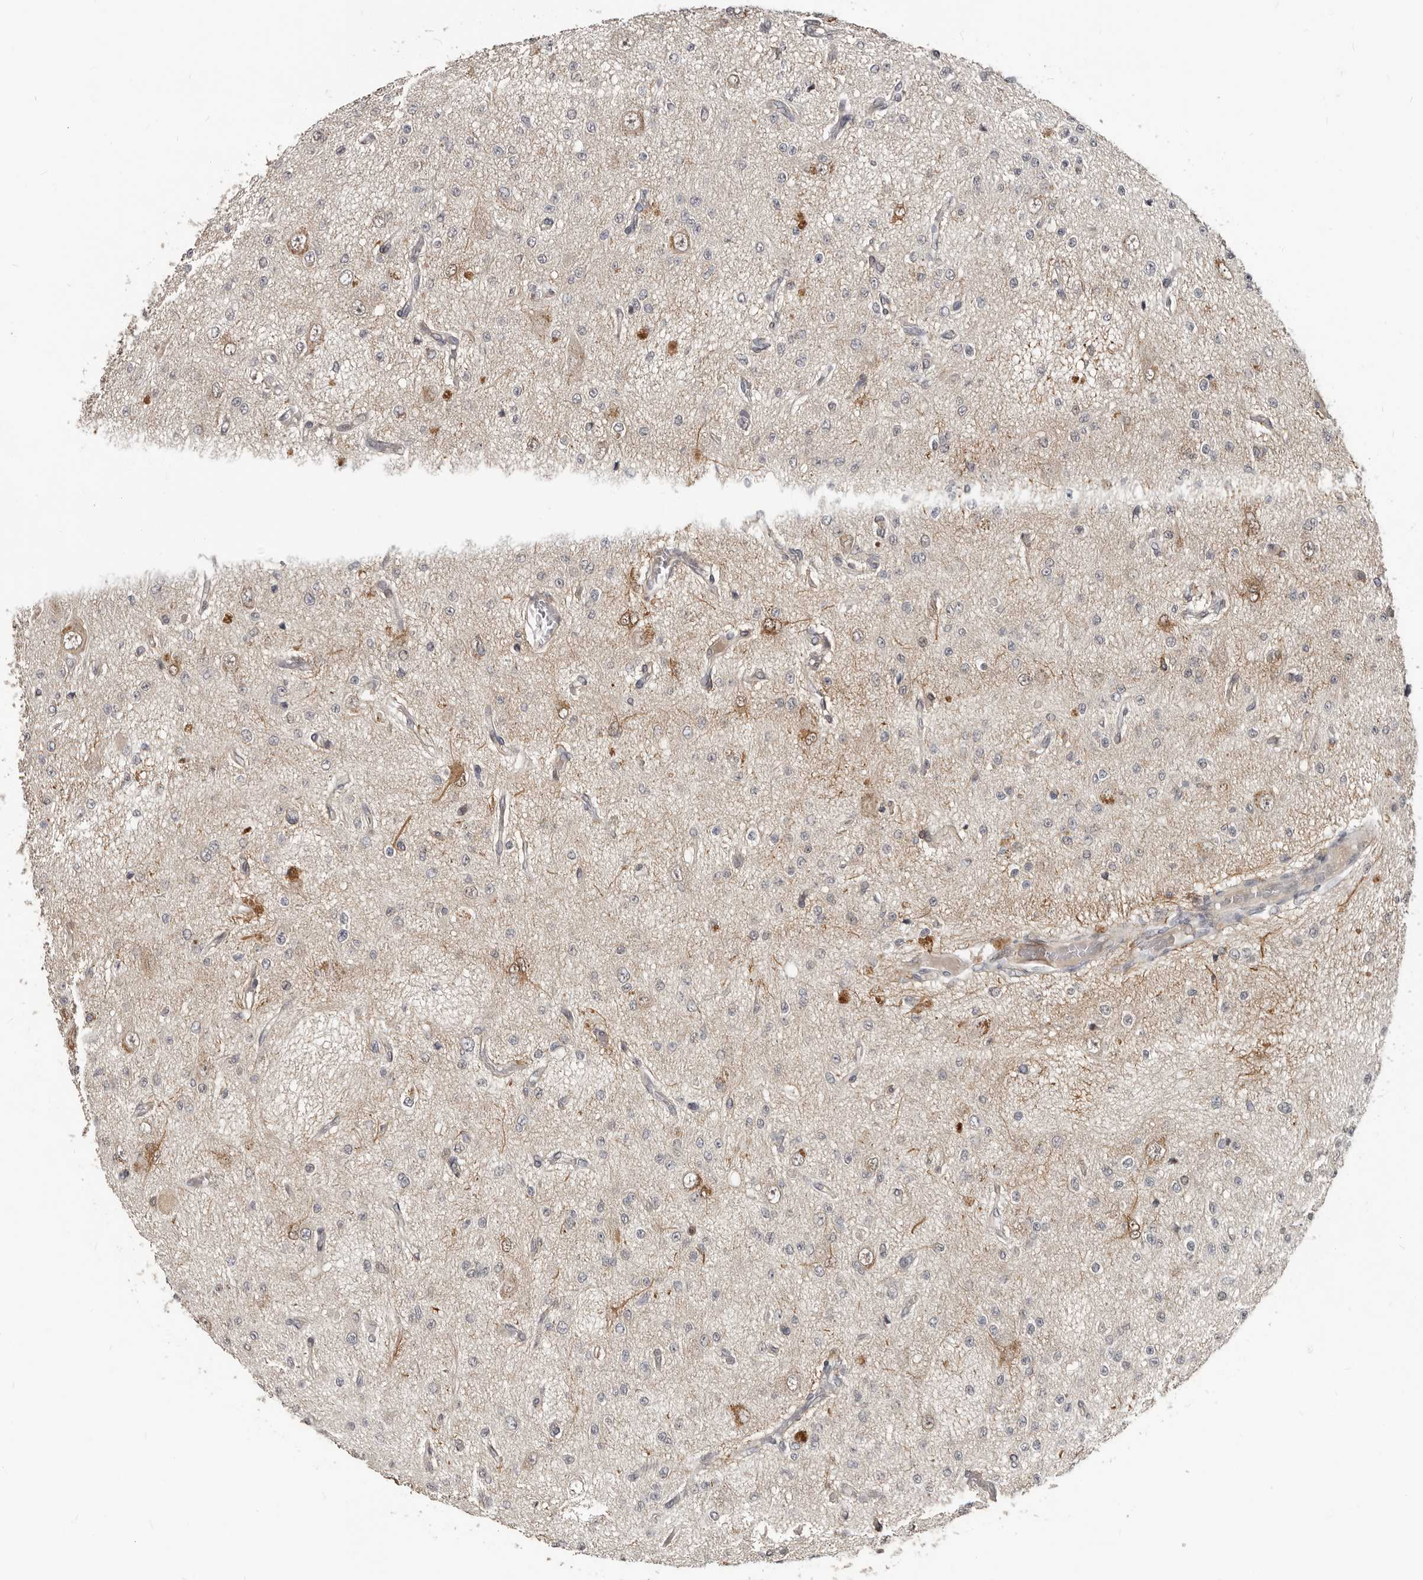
{"staining": {"intensity": "negative", "quantity": "none", "location": "none"}, "tissue": "glioma", "cell_type": "Tumor cells", "image_type": "cancer", "snomed": [{"axis": "morphology", "description": "Glioma, malignant, Low grade"}, {"axis": "topography", "description": "Brain"}], "caption": "A micrograph of human glioma is negative for staining in tumor cells.", "gene": "APOL6", "patient": {"sex": "male", "age": 38}}